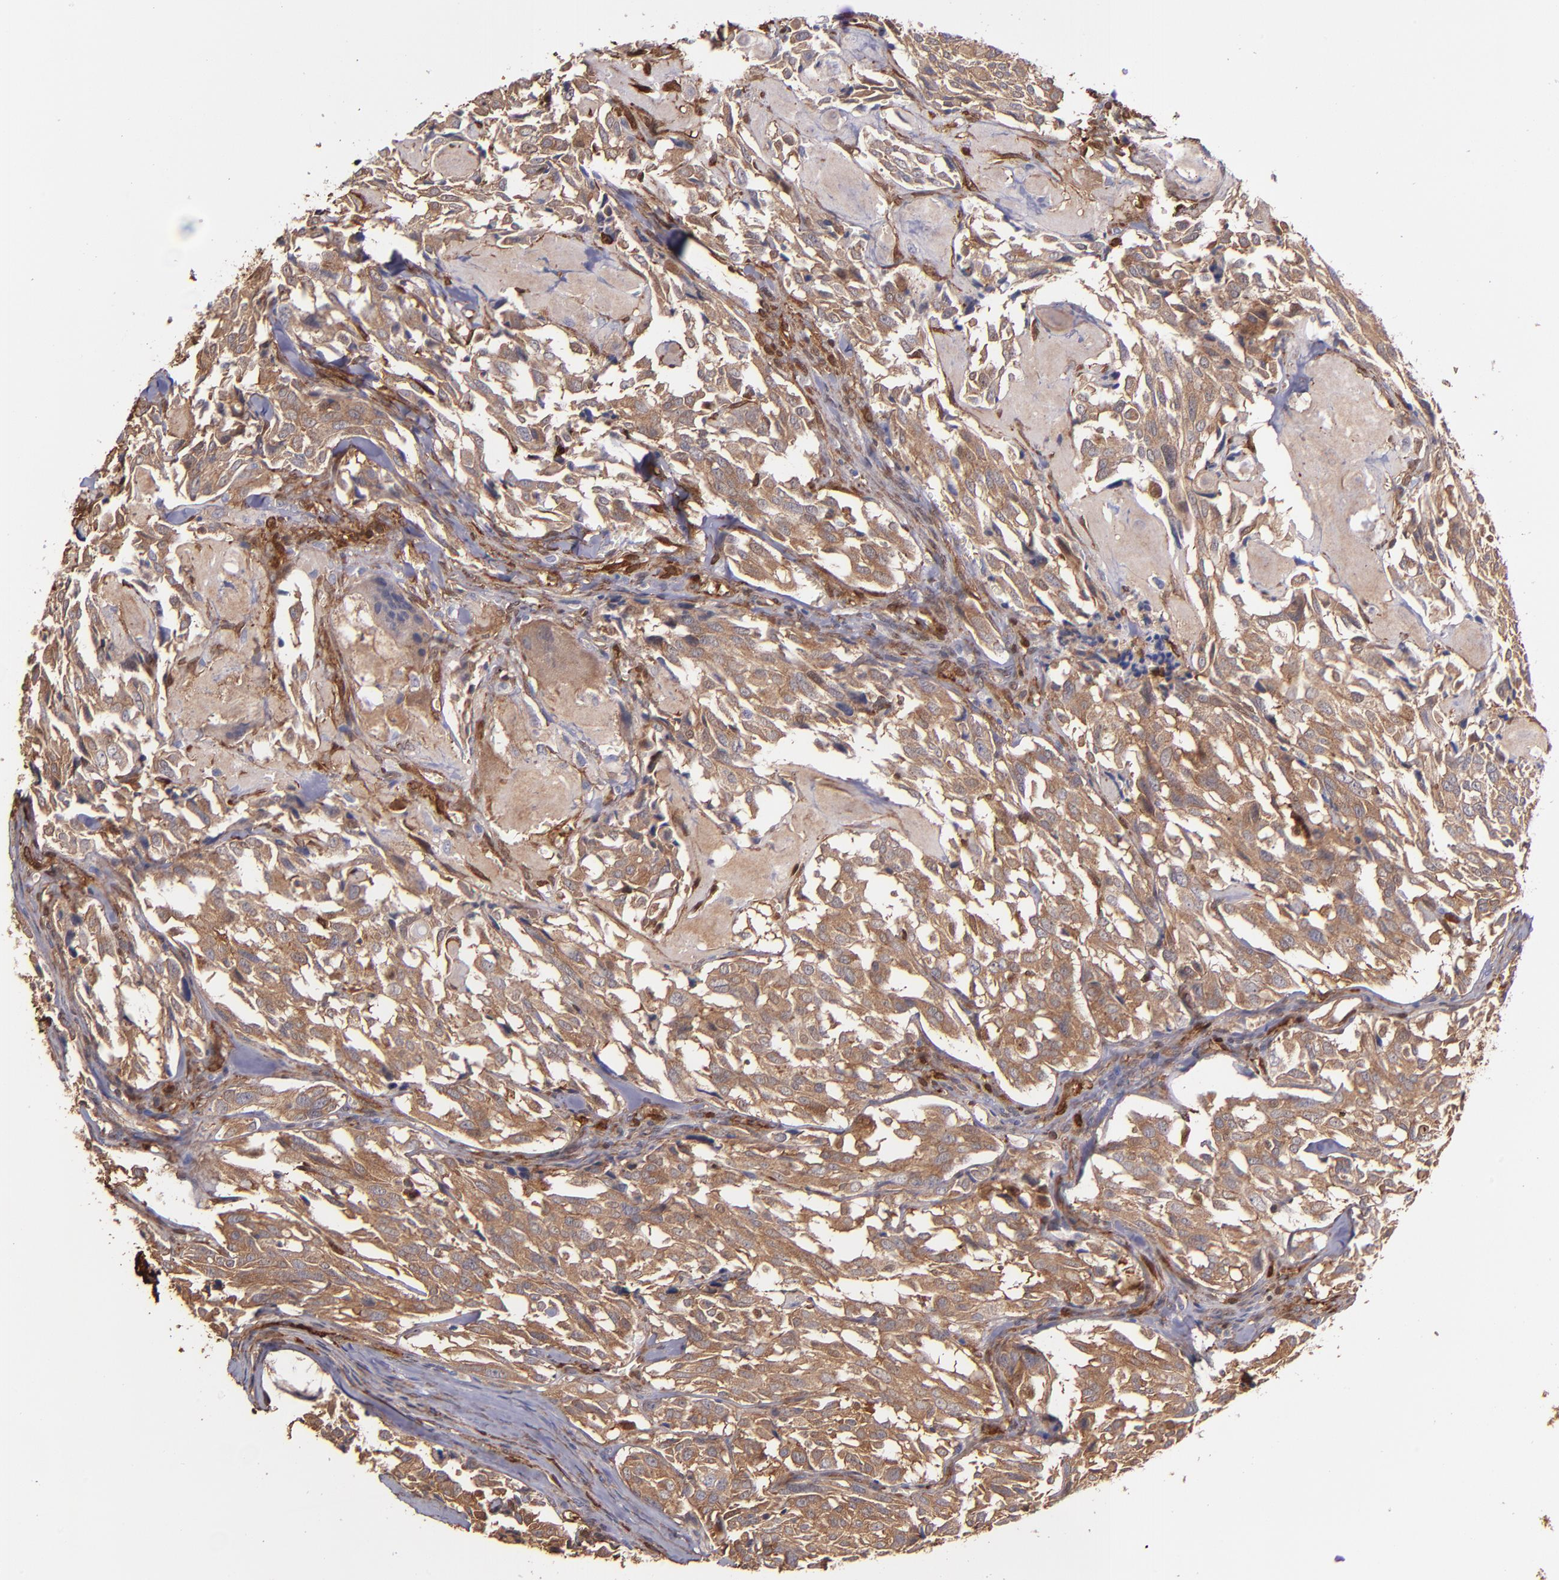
{"staining": {"intensity": "moderate", "quantity": ">75%", "location": "cytoplasmic/membranous"}, "tissue": "thyroid cancer", "cell_type": "Tumor cells", "image_type": "cancer", "snomed": [{"axis": "morphology", "description": "Carcinoma, NOS"}, {"axis": "morphology", "description": "Carcinoid, malignant, NOS"}, {"axis": "topography", "description": "Thyroid gland"}], "caption": "A high-resolution histopathology image shows immunohistochemistry staining of malignant carcinoid (thyroid), which shows moderate cytoplasmic/membranous expression in about >75% of tumor cells.", "gene": "VCL", "patient": {"sex": "male", "age": 33}}